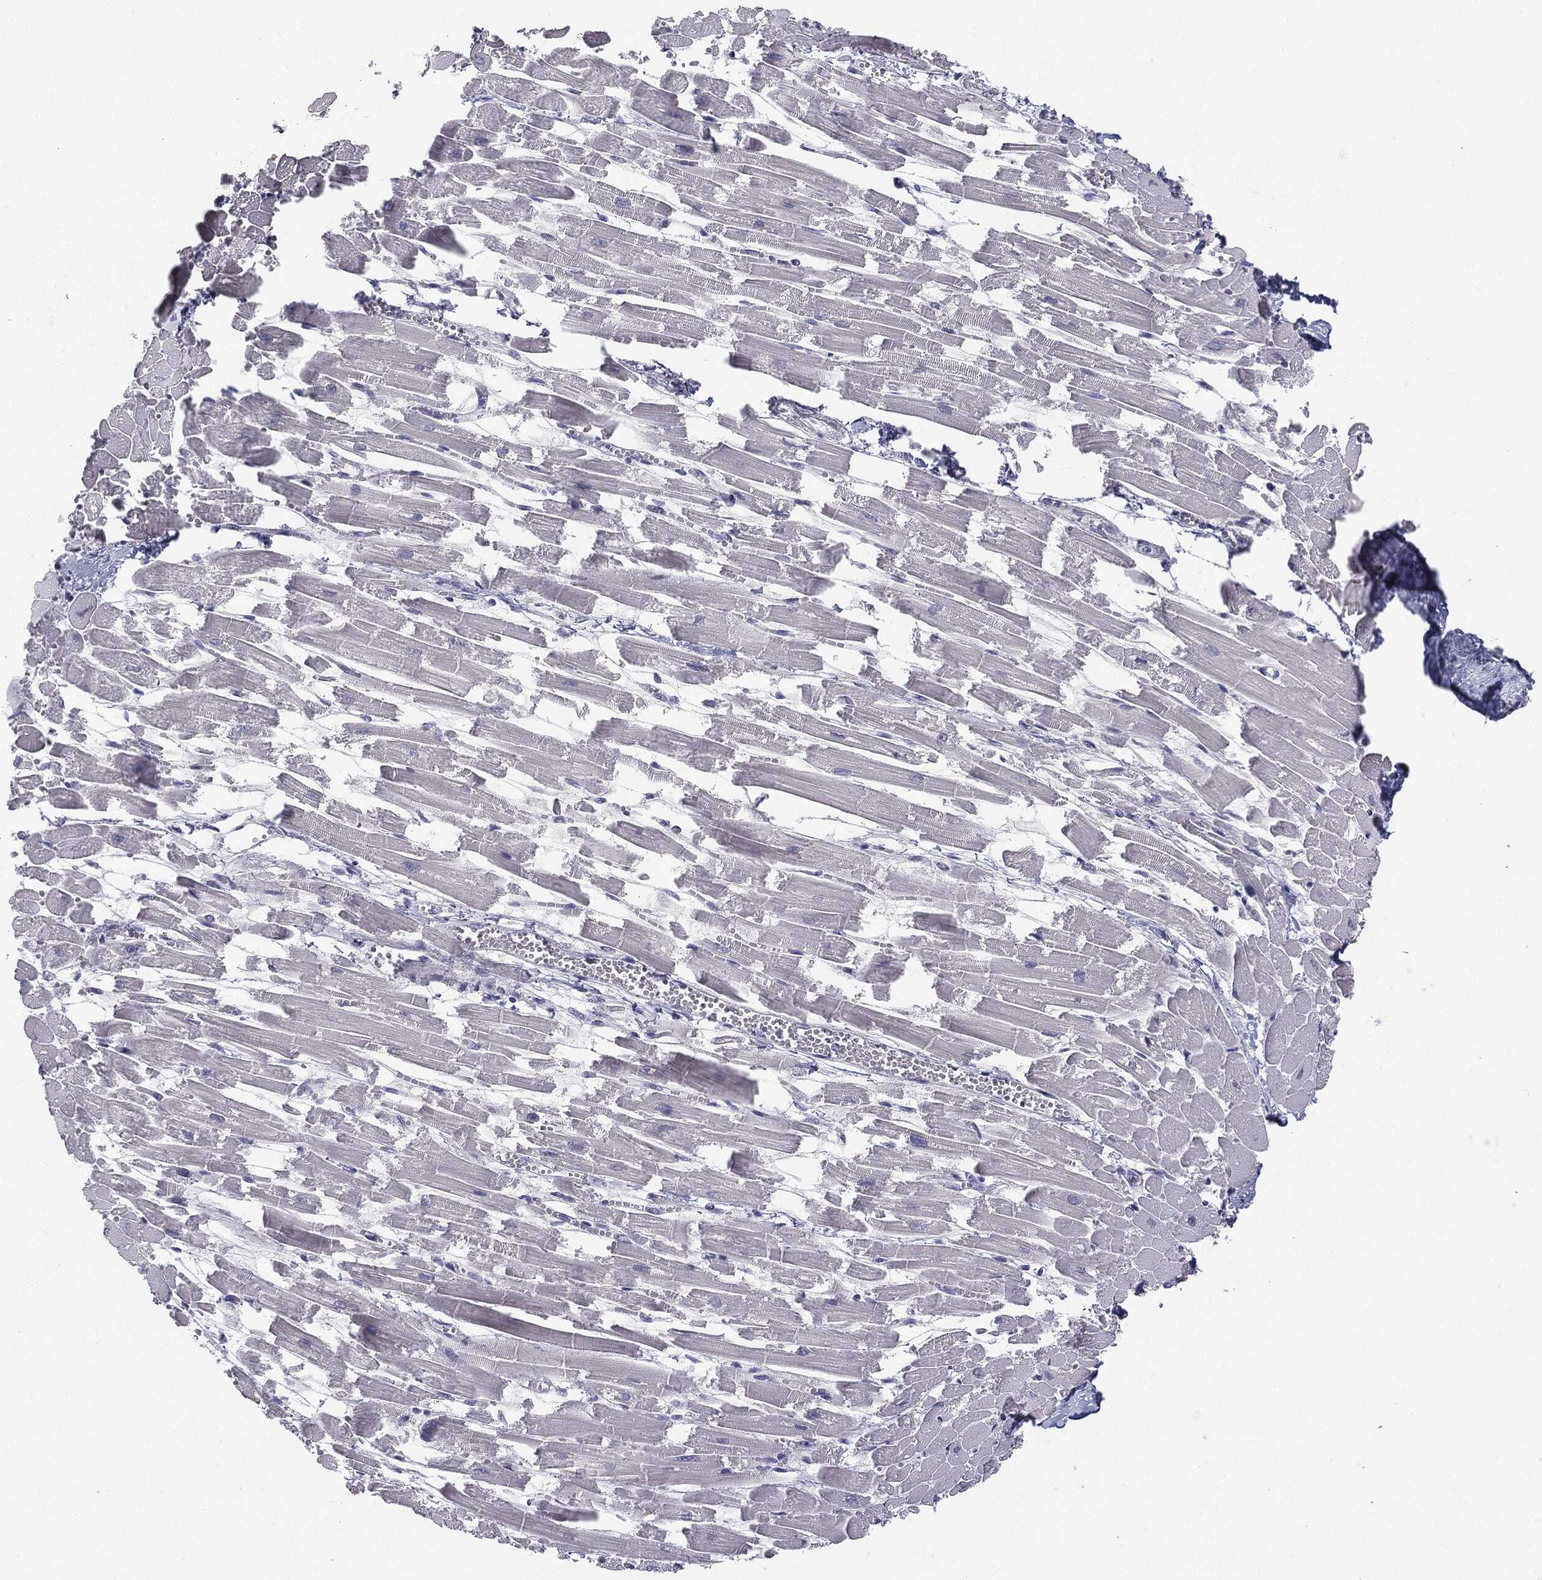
{"staining": {"intensity": "negative", "quantity": "none", "location": "none"}, "tissue": "heart muscle", "cell_type": "Cardiomyocytes", "image_type": "normal", "snomed": [{"axis": "morphology", "description": "Normal tissue, NOS"}, {"axis": "topography", "description": "Heart"}], "caption": "Cardiomyocytes show no significant expression in benign heart muscle. (IHC, brightfield microscopy, high magnification).", "gene": "MUC1", "patient": {"sex": "female", "age": 52}}